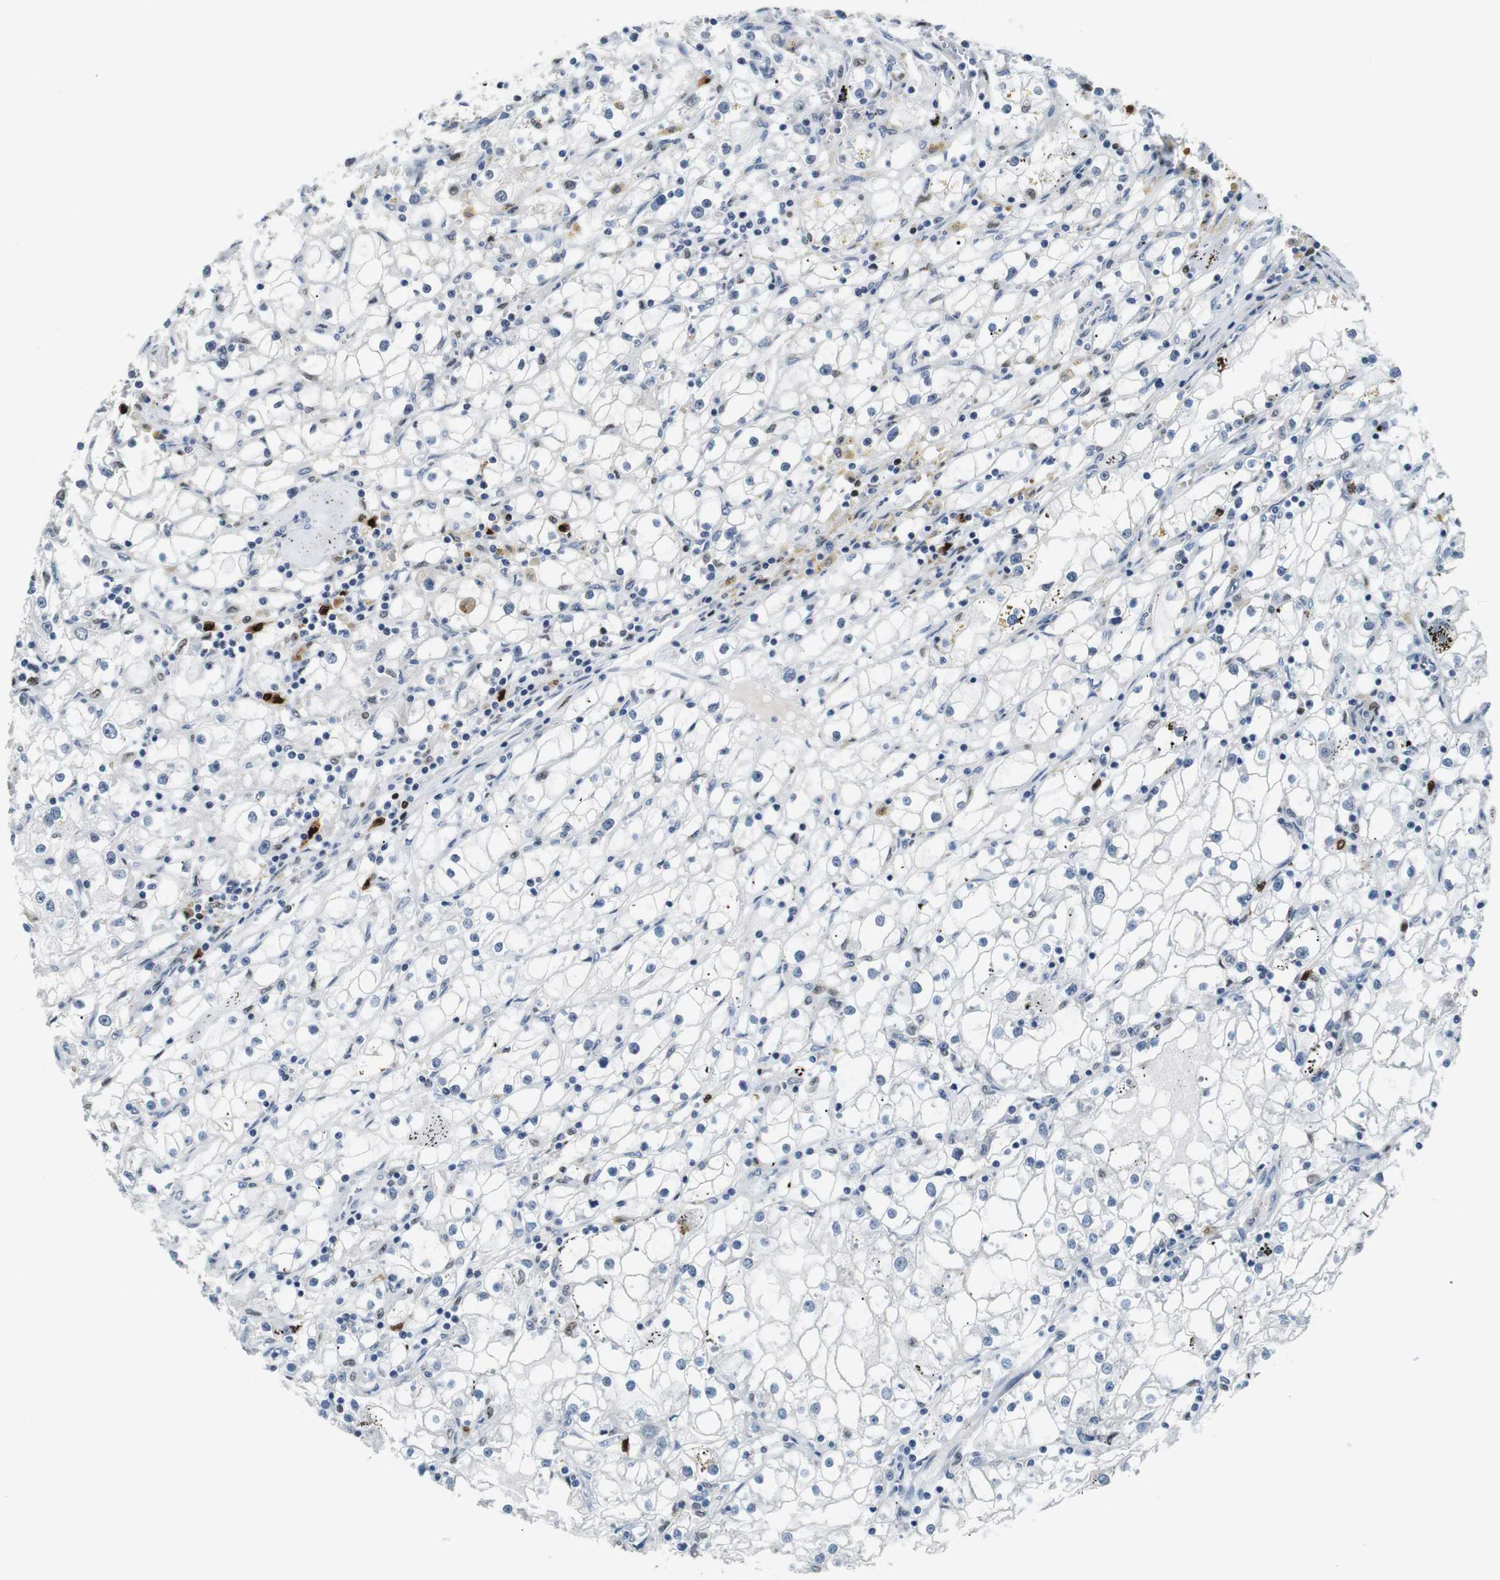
{"staining": {"intensity": "negative", "quantity": "none", "location": "none"}, "tissue": "renal cancer", "cell_type": "Tumor cells", "image_type": "cancer", "snomed": [{"axis": "morphology", "description": "Adenocarcinoma, NOS"}, {"axis": "topography", "description": "Kidney"}], "caption": "Renal cancer (adenocarcinoma) stained for a protein using IHC demonstrates no expression tumor cells.", "gene": "IRF8", "patient": {"sex": "male", "age": 56}}